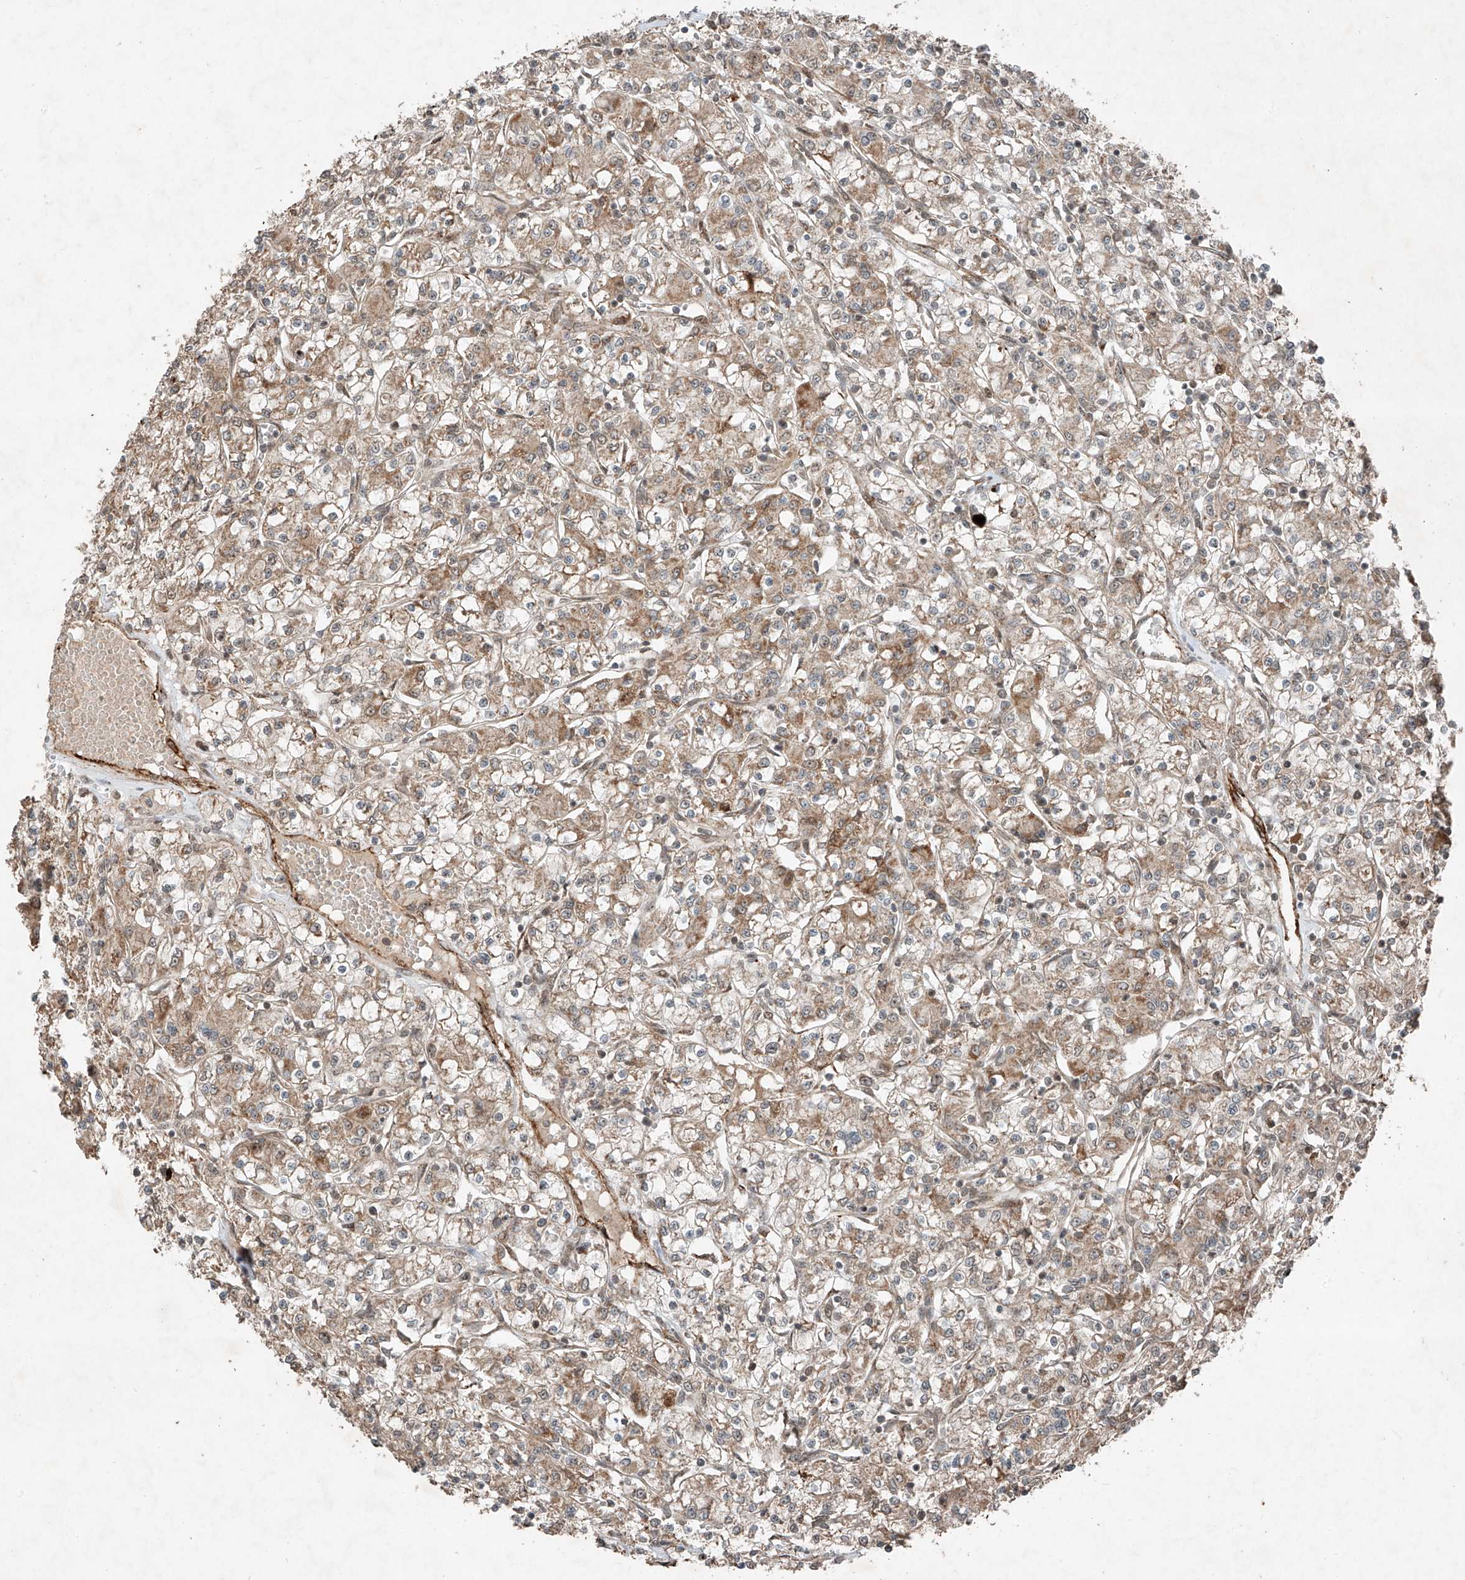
{"staining": {"intensity": "moderate", "quantity": "25%-75%", "location": "cytoplasmic/membranous"}, "tissue": "renal cancer", "cell_type": "Tumor cells", "image_type": "cancer", "snomed": [{"axis": "morphology", "description": "Adenocarcinoma, NOS"}, {"axis": "topography", "description": "Kidney"}], "caption": "A medium amount of moderate cytoplasmic/membranous staining is appreciated in about 25%-75% of tumor cells in renal cancer (adenocarcinoma) tissue.", "gene": "ZNF620", "patient": {"sex": "female", "age": 59}}